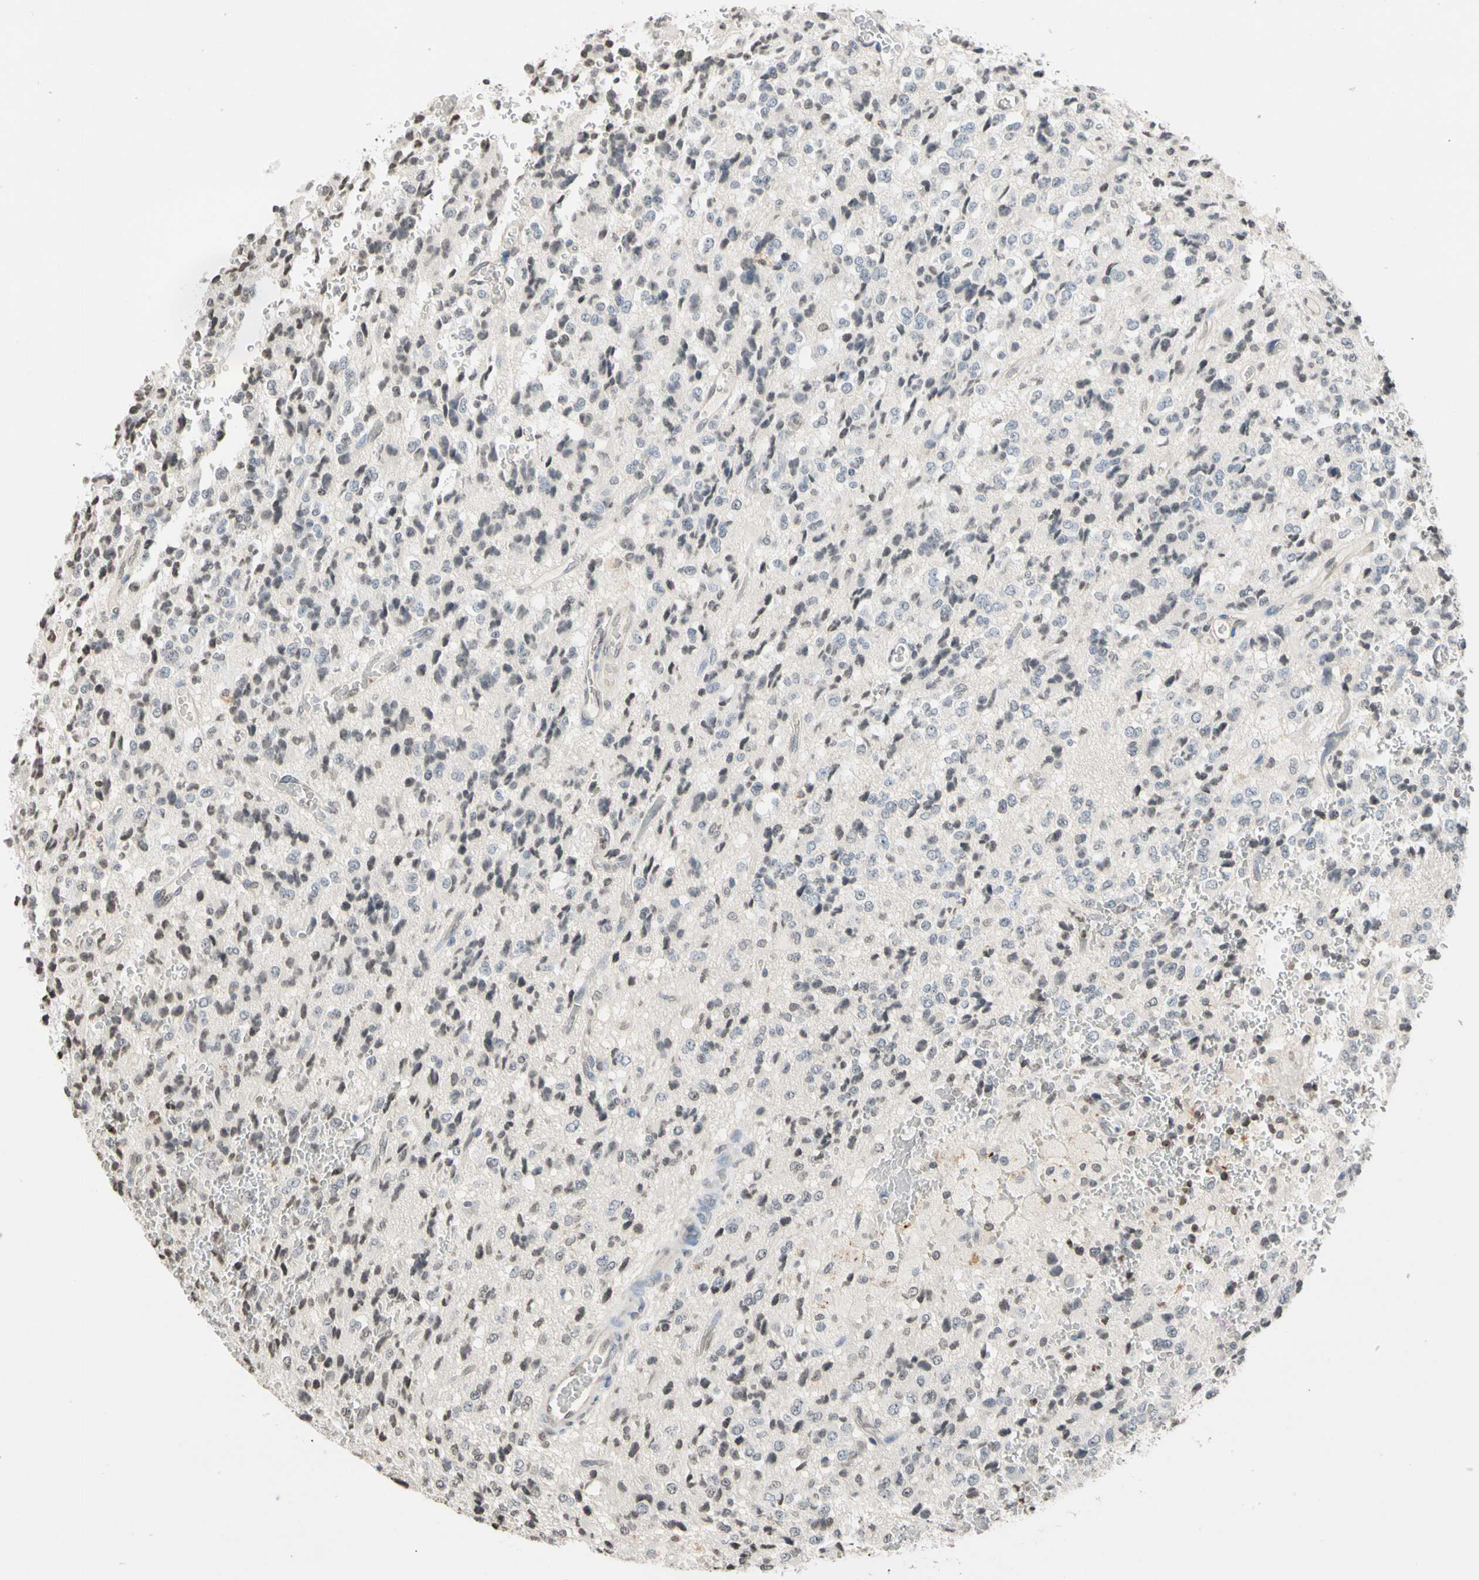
{"staining": {"intensity": "weak", "quantity": "<25%", "location": "nuclear"}, "tissue": "glioma", "cell_type": "Tumor cells", "image_type": "cancer", "snomed": [{"axis": "morphology", "description": "Glioma, malignant, High grade"}, {"axis": "topography", "description": "pancreas cauda"}], "caption": "Glioma was stained to show a protein in brown. There is no significant expression in tumor cells. (Brightfield microscopy of DAB immunohistochemistry at high magnification).", "gene": "GPX4", "patient": {"sex": "male", "age": 60}}